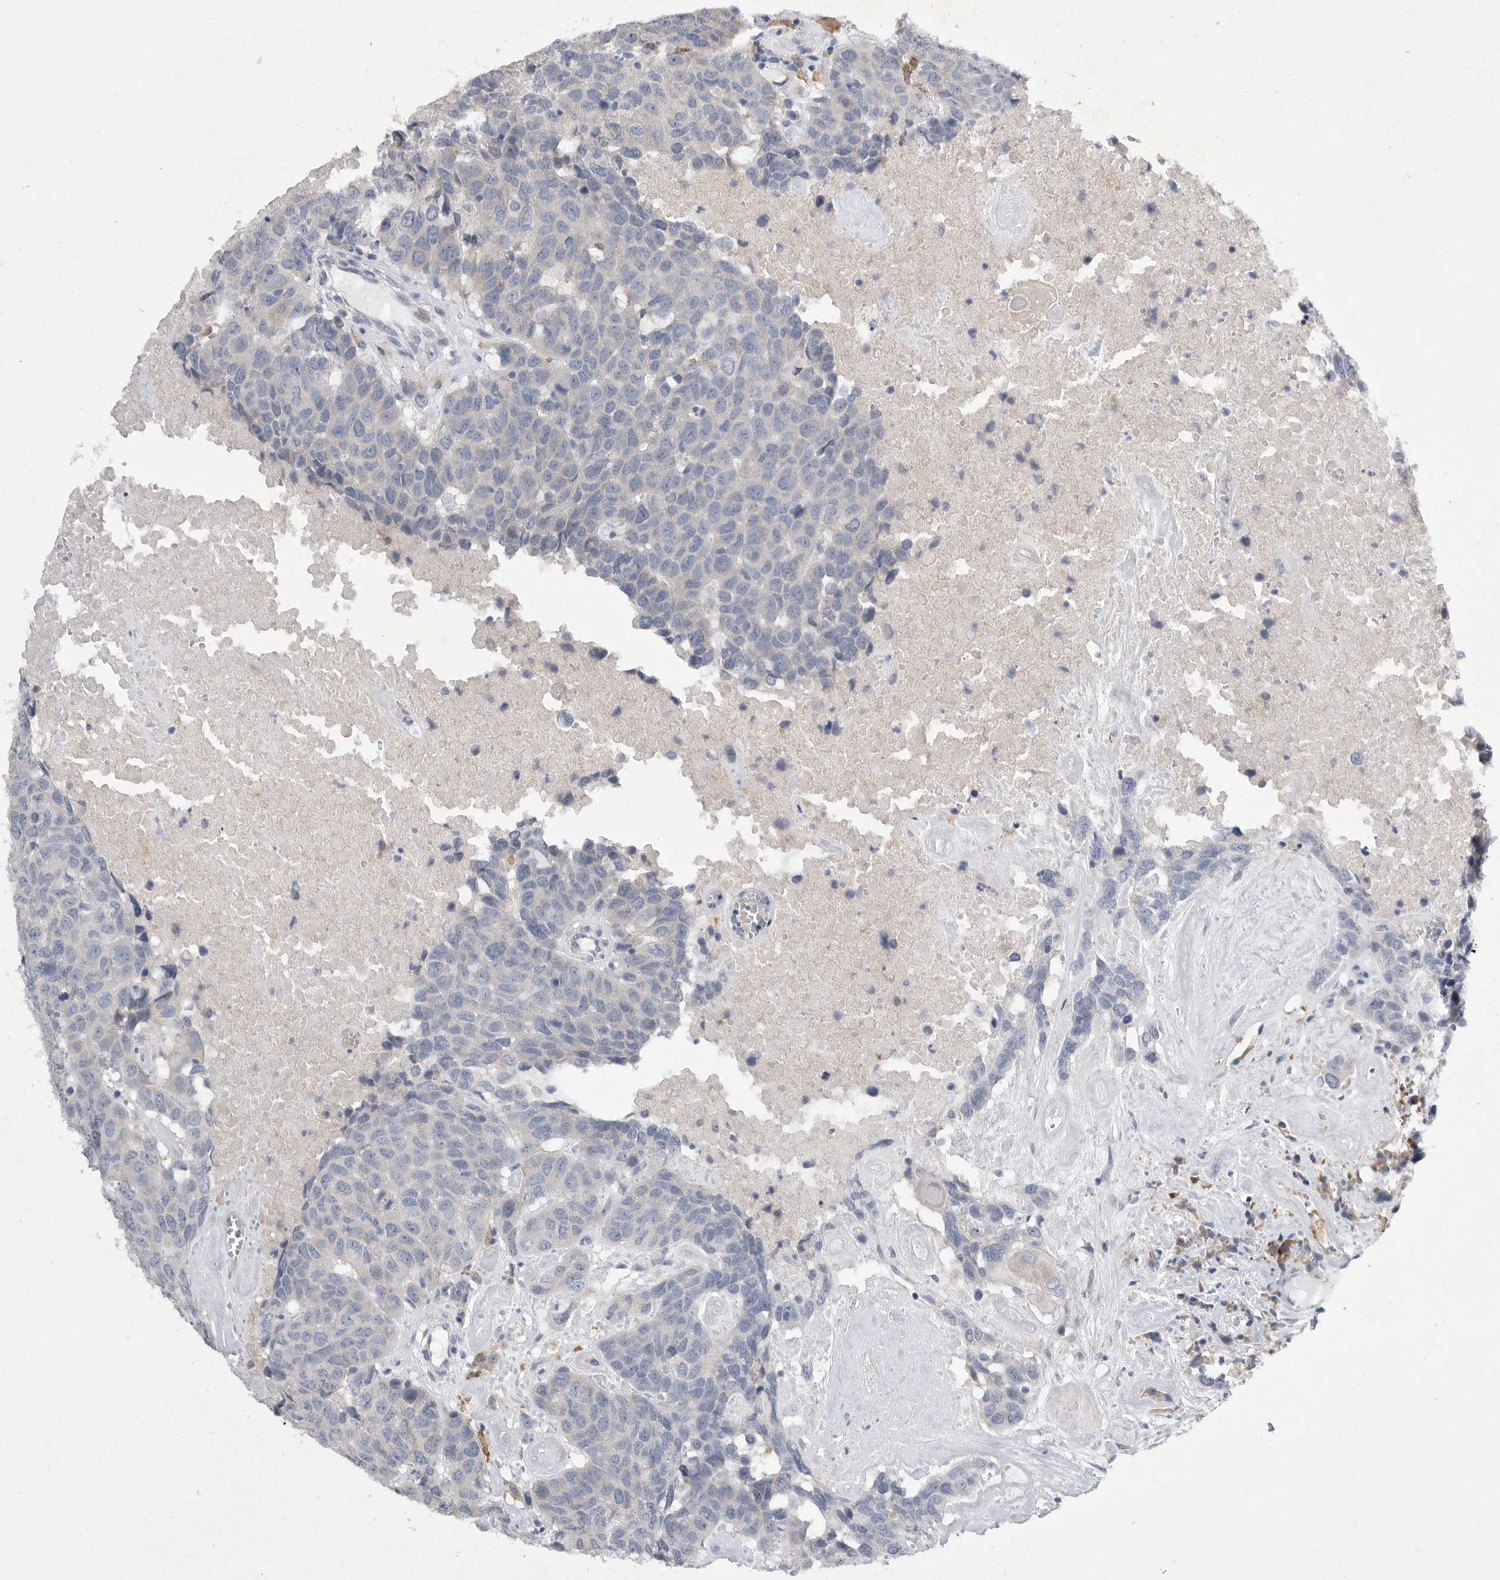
{"staining": {"intensity": "negative", "quantity": "none", "location": "none"}, "tissue": "head and neck cancer", "cell_type": "Tumor cells", "image_type": "cancer", "snomed": [{"axis": "morphology", "description": "Squamous cell carcinoma, NOS"}, {"axis": "topography", "description": "Head-Neck"}], "caption": "Photomicrograph shows no protein expression in tumor cells of head and neck cancer tissue. (DAB IHC, high magnification).", "gene": "EDEM3", "patient": {"sex": "male", "age": 66}}